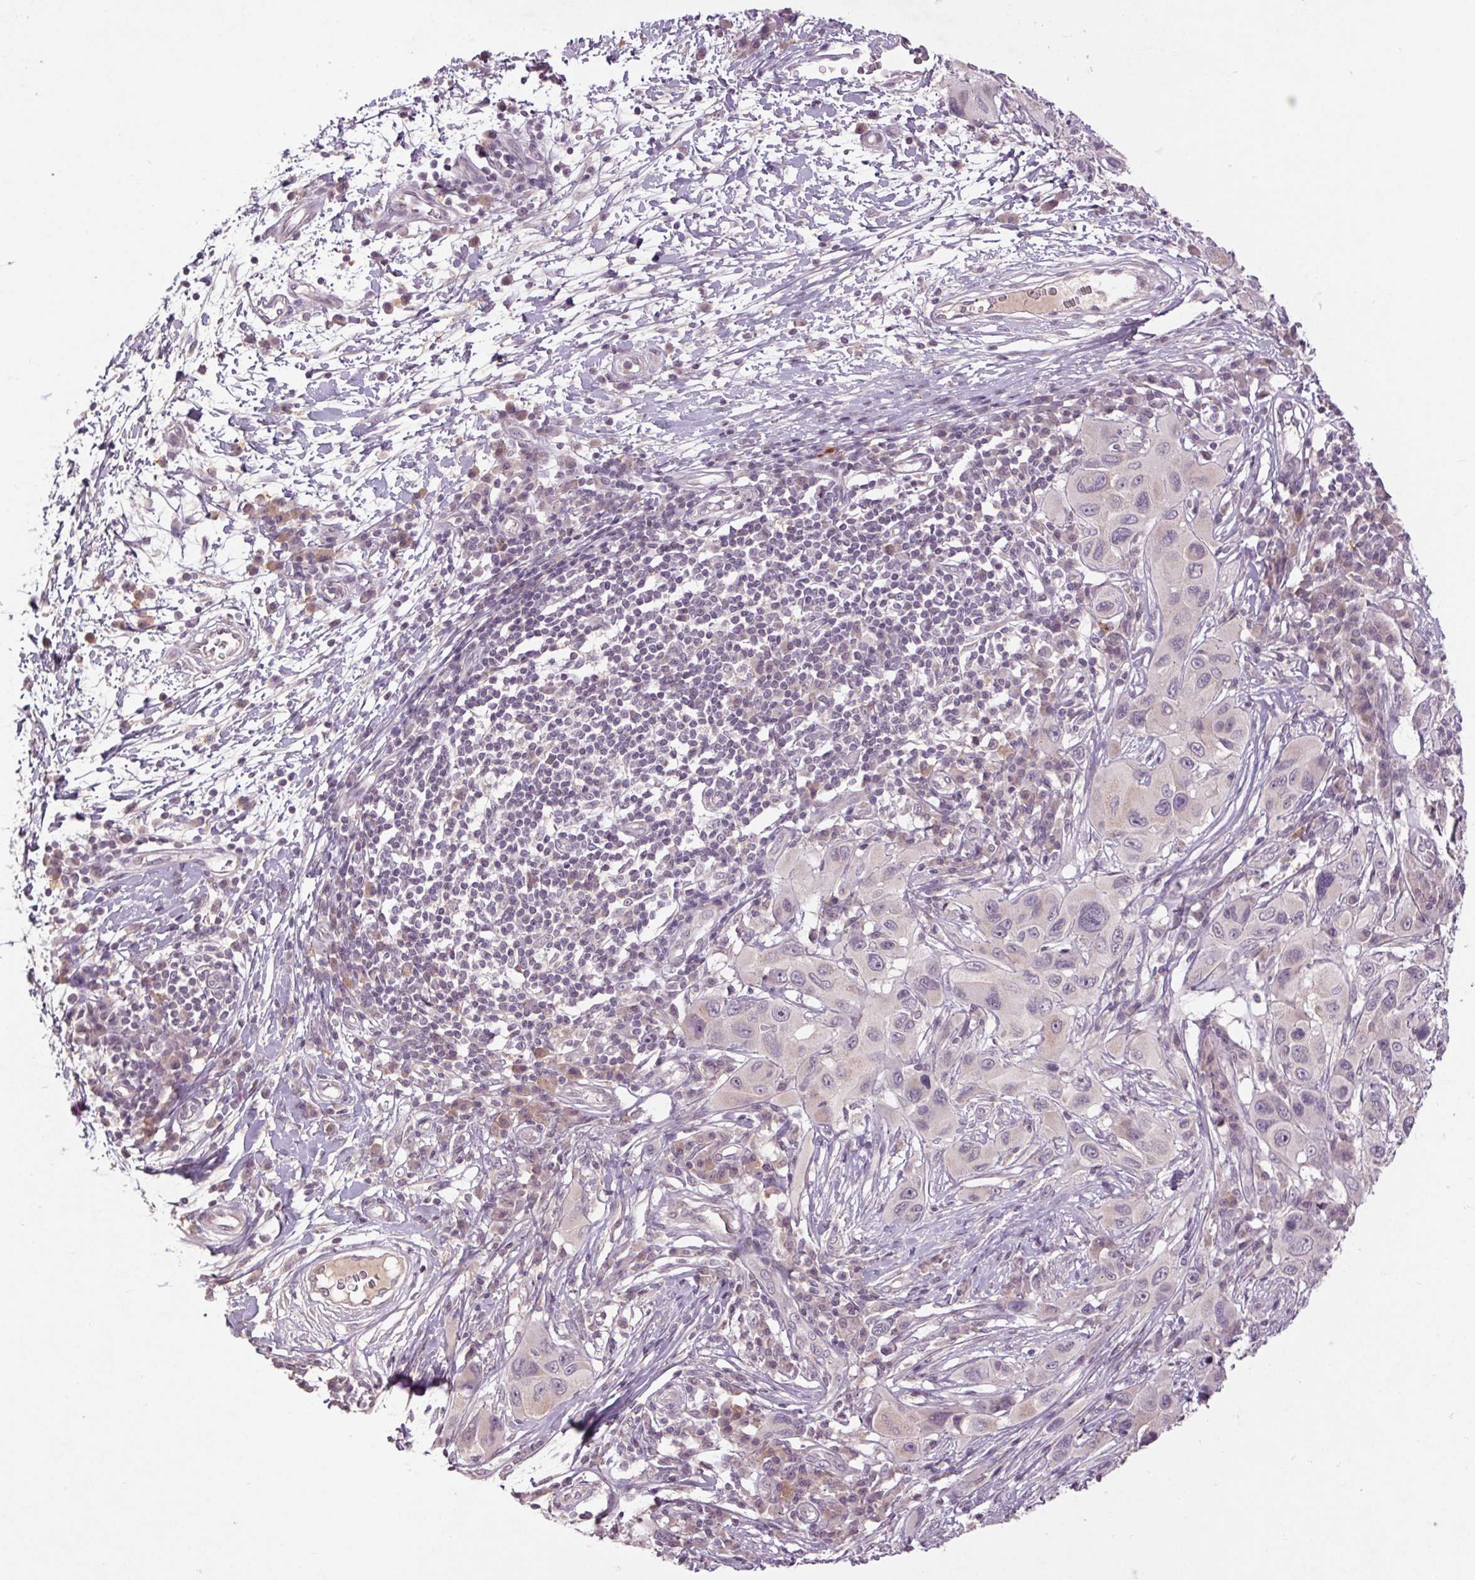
{"staining": {"intensity": "negative", "quantity": "none", "location": "none"}, "tissue": "melanoma", "cell_type": "Tumor cells", "image_type": "cancer", "snomed": [{"axis": "morphology", "description": "Malignant melanoma, NOS"}, {"axis": "topography", "description": "Skin"}], "caption": "Immunohistochemistry (IHC) micrograph of melanoma stained for a protein (brown), which exhibits no staining in tumor cells. (DAB (3,3'-diaminobenzidine) immunohistochemistry (IHC) with hematoxylin counter stain).", "gene": "KLRC3", "patient": {"sex": "male", "age": 53}}